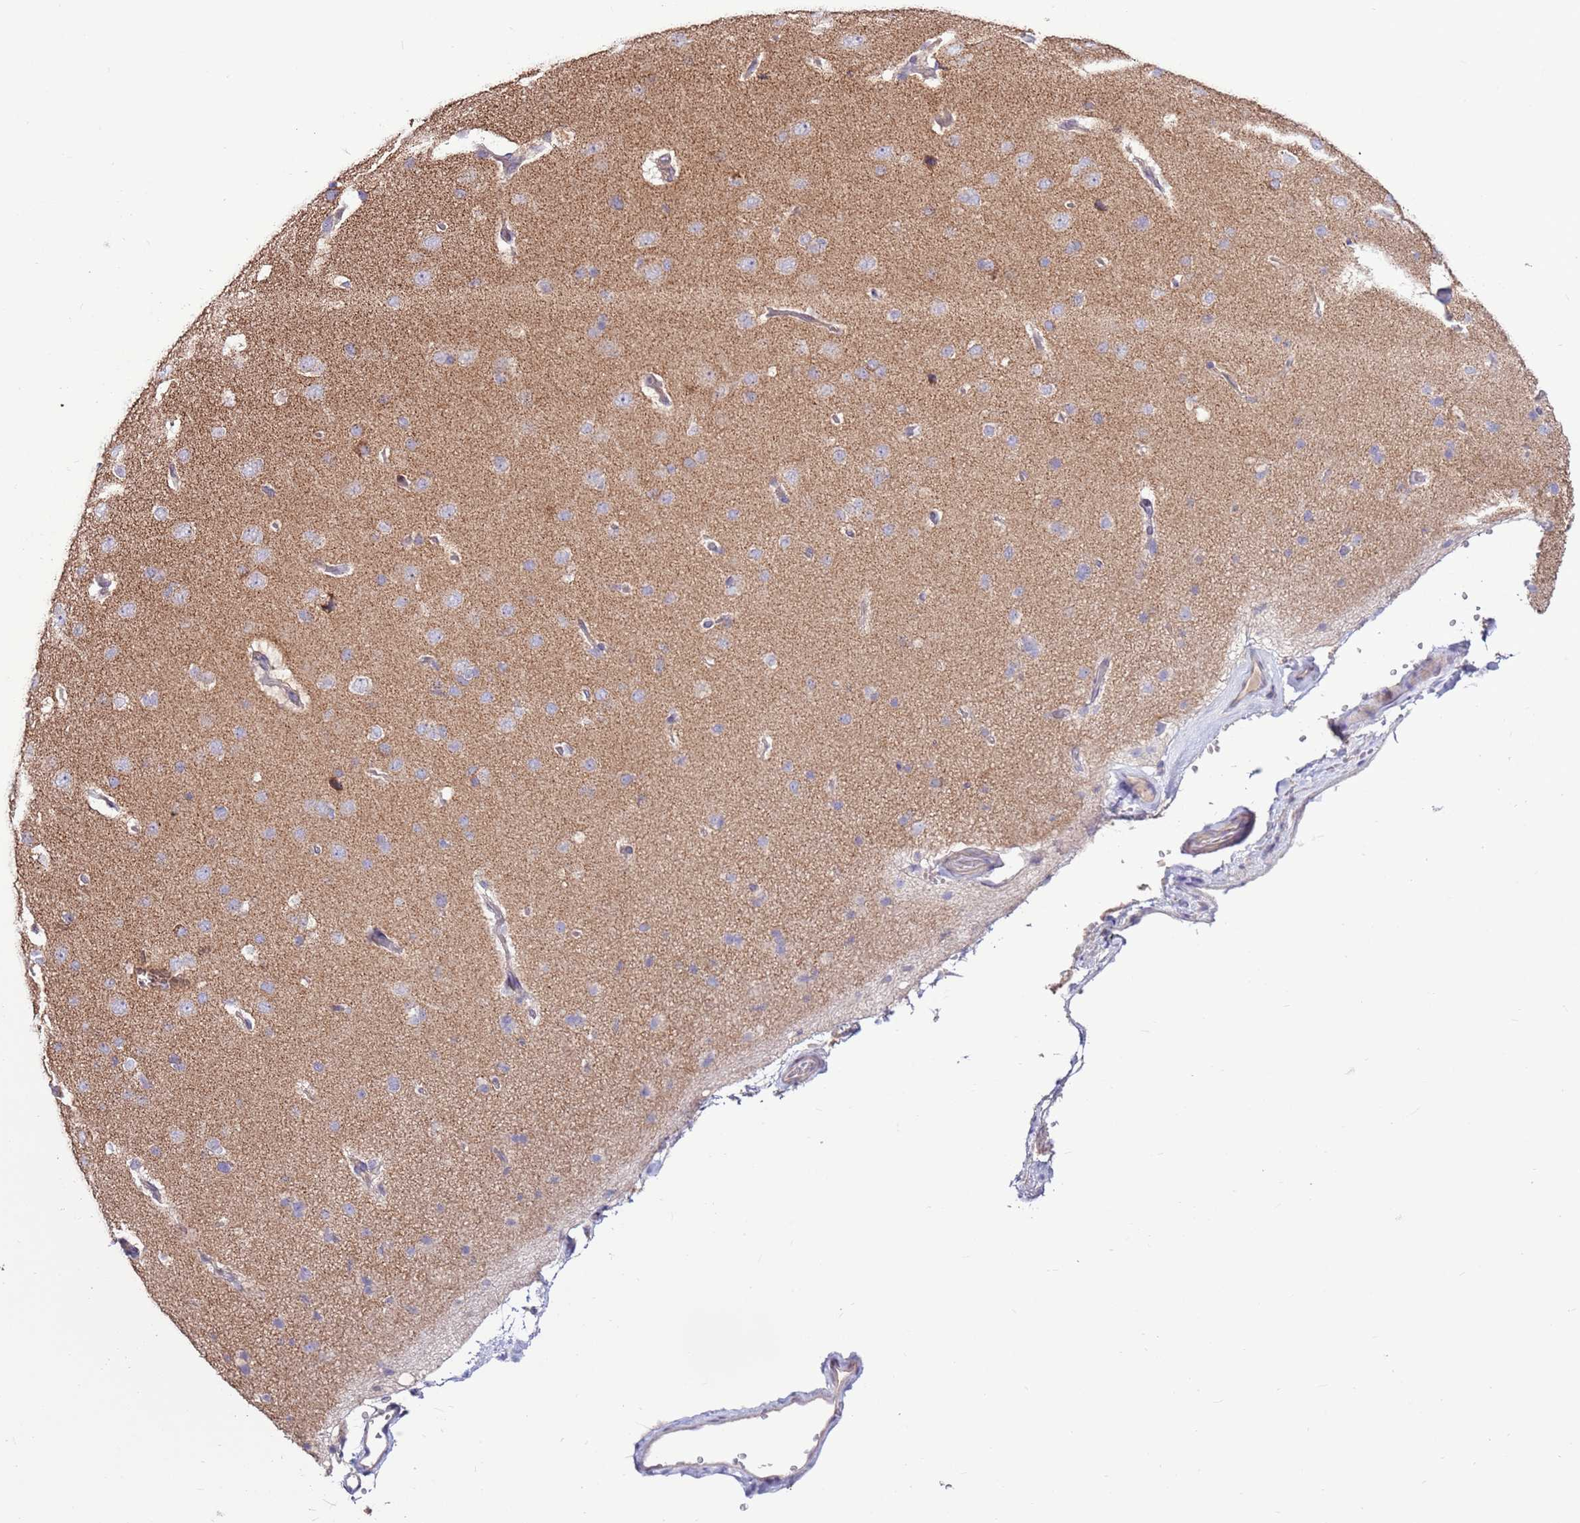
{"staining": {"intensity": "negative", "quantity": "none", "location": "none"}, "tissue": "cerebral cortex", "cell_type": "Endothelial cells", "image_type": "normal", "snomed": [{"axis": "morphology", "description": "Normal tissue, NOS"}, {"axis": "topography", "description": "Cerebral cortex"}], "caption": "Immunohistochemistry (IHC) micrograph of benign human cerebral cortex stained for a protein (brown), which shows no staining in endothelial cells.", "gene": "EVA1B", "patient": {"sex": "male", "age": 62}}